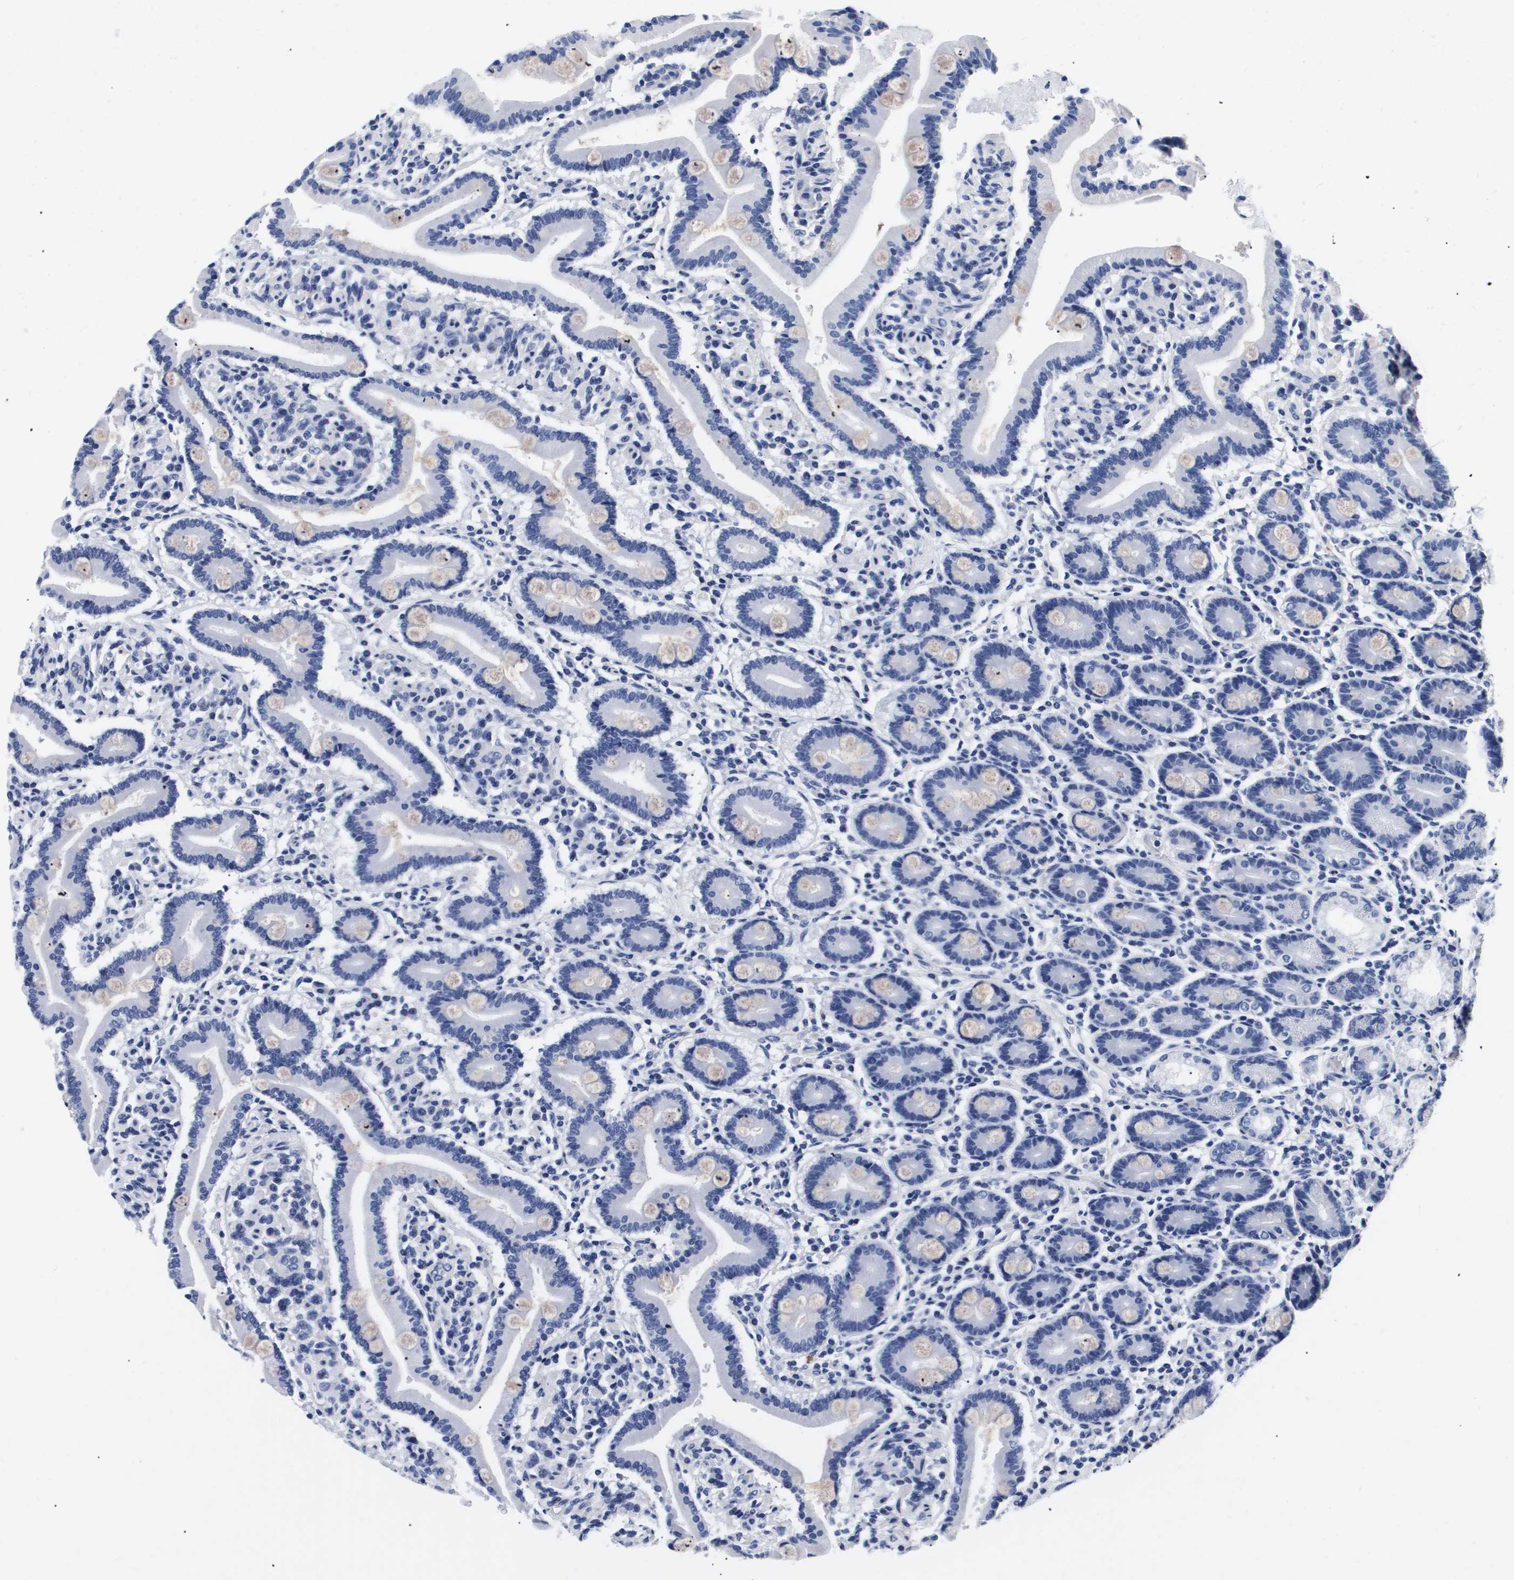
{"staining": {"intensity": "negative", "quantity": "none", "location": "none"}, "tissue": "duodenum", "cell_type": "Glandular cells", "image_type": "normal", "snomed": [{"axis": "morphology", "description": "Normal tissue, NOS"}, {"axis": "topography", "description": "Duodenum"}], "caption": "DAB (3,3'-diaminobenzidine) immunohistochemical staining of unremarkable duodenum displays no significant staining in glandular cells. (DAB immunohistochemistry (IHC) with hematoxylin counter stain).", "gene": "ATP6V0A4", "patient": {"sex": "male", "age": 54}}